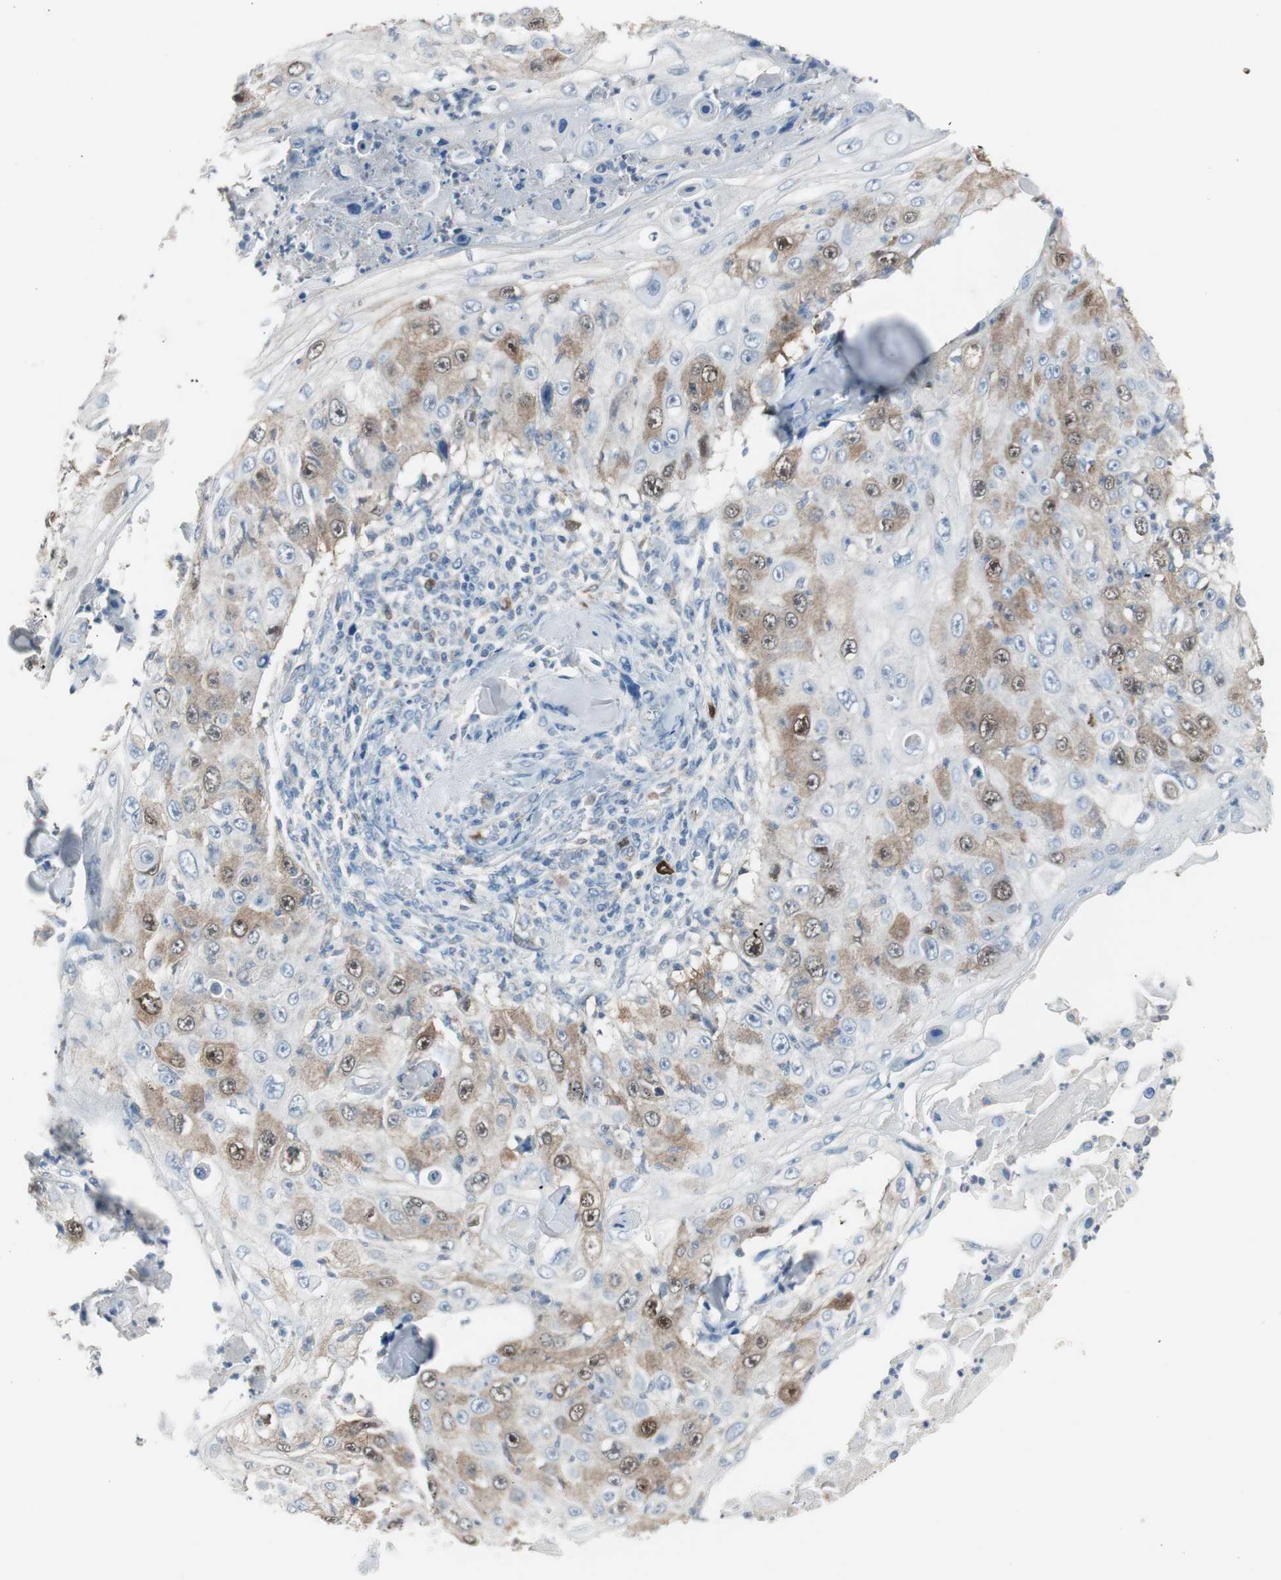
{"staining": {"intensity": "weak", "quantity": "25%-75%", "location": "cytoplasmic/membranous"}, "tissue": "skin cancer", "cell_type": "Tumor cells", "image_type": "cancer", "snomed": [{"axis": "morphology", "description": "Squamous cell carcinoma, NOS"}, {"axis": "topography", "description": "Skin"}], "caption": "An image of human squamous cell carcinoma (skin) stained for a protein shows weak cytoplasmic/membranous brown staining in tumor cells.", "gene": "TK1", "patient": {"sex": "male", "age": 86}}